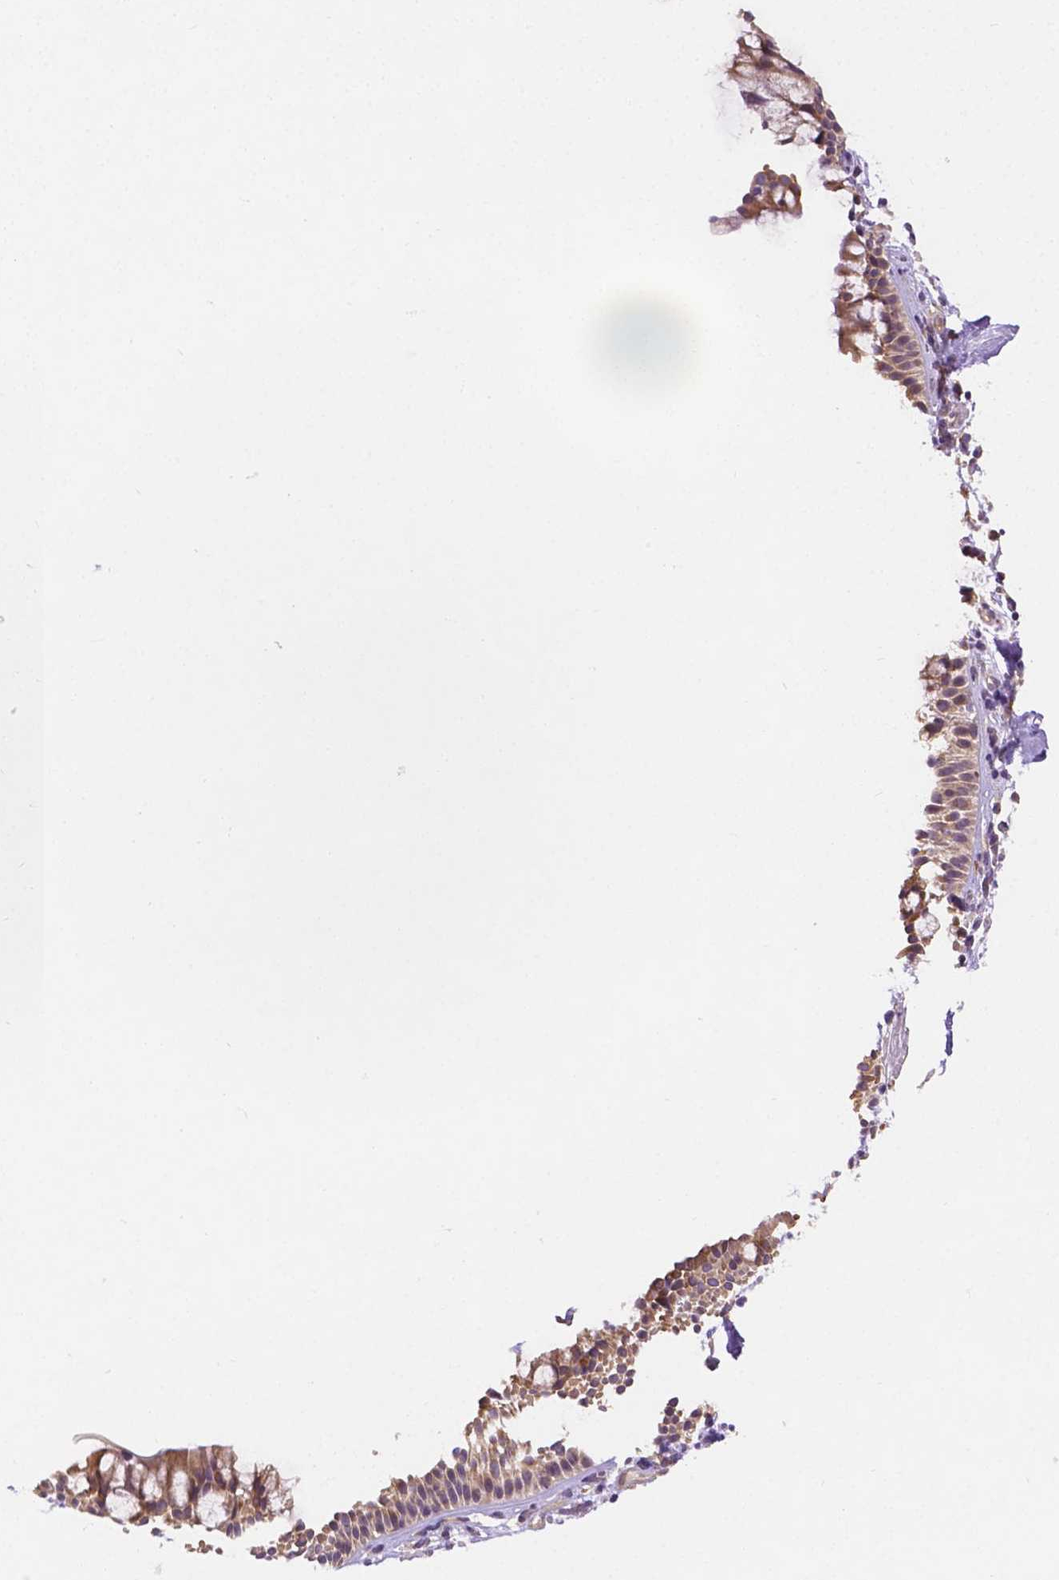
{"staining": {"intensity": "weak", "quantity": ">75%", "location": "cytoplasmic/membranous"}, "tissue": "nasopharynx", "cell_type": "Respiratory epithelial cells", "image_type": "normal", "snomed": [{"axis": "morphology", "description": "Normal tissue, NOS"}, {"axis": "topography", "description": "Nasopharynx"}], "caption": "Nasopharynx was stained to show a protein in brown. There is low levels of weak cytoplasmic/membranous staining in approximately >75% of respiratory epithelial cells. Nuclei are stained in blue.", "gene": "ZNRD2", "patient": {"sex": "male", "age": 56}}